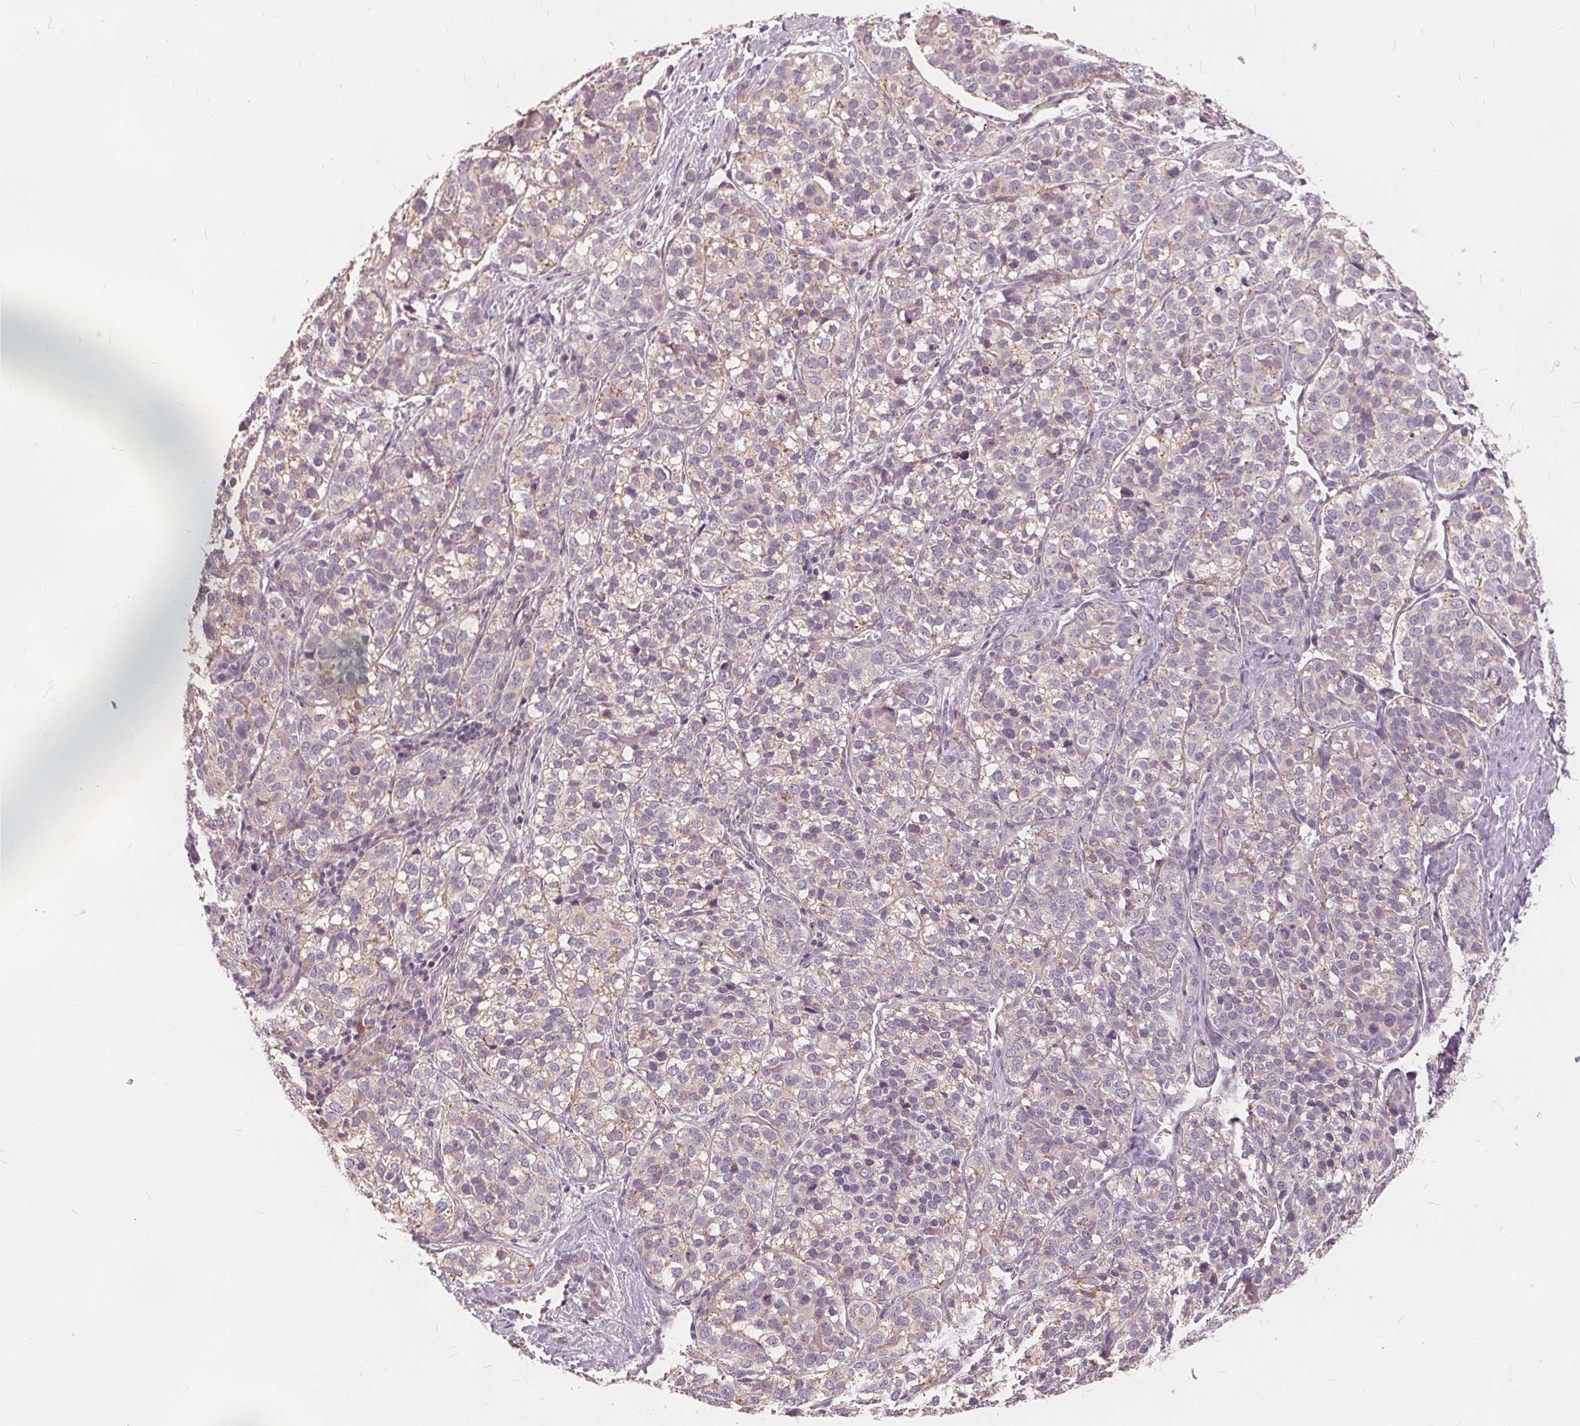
{"staining": {"intensity": "negative", "quantity": "none", "location": "none"}, "tissue": "liver cancer", "cell_type": "Tumor cells", "image_type": "cancer", "snomed": [{"axis": "morphology", "description": "Cholangiocarcinoma"}, {"axis": "topography", "description": "Liver"}], "caption": "The image exhibits no significant staining in tumor cells of cholangiocarcinoma (liver).", "gene": "DRC3", "patient": {"sex": "male", "age": 56}}